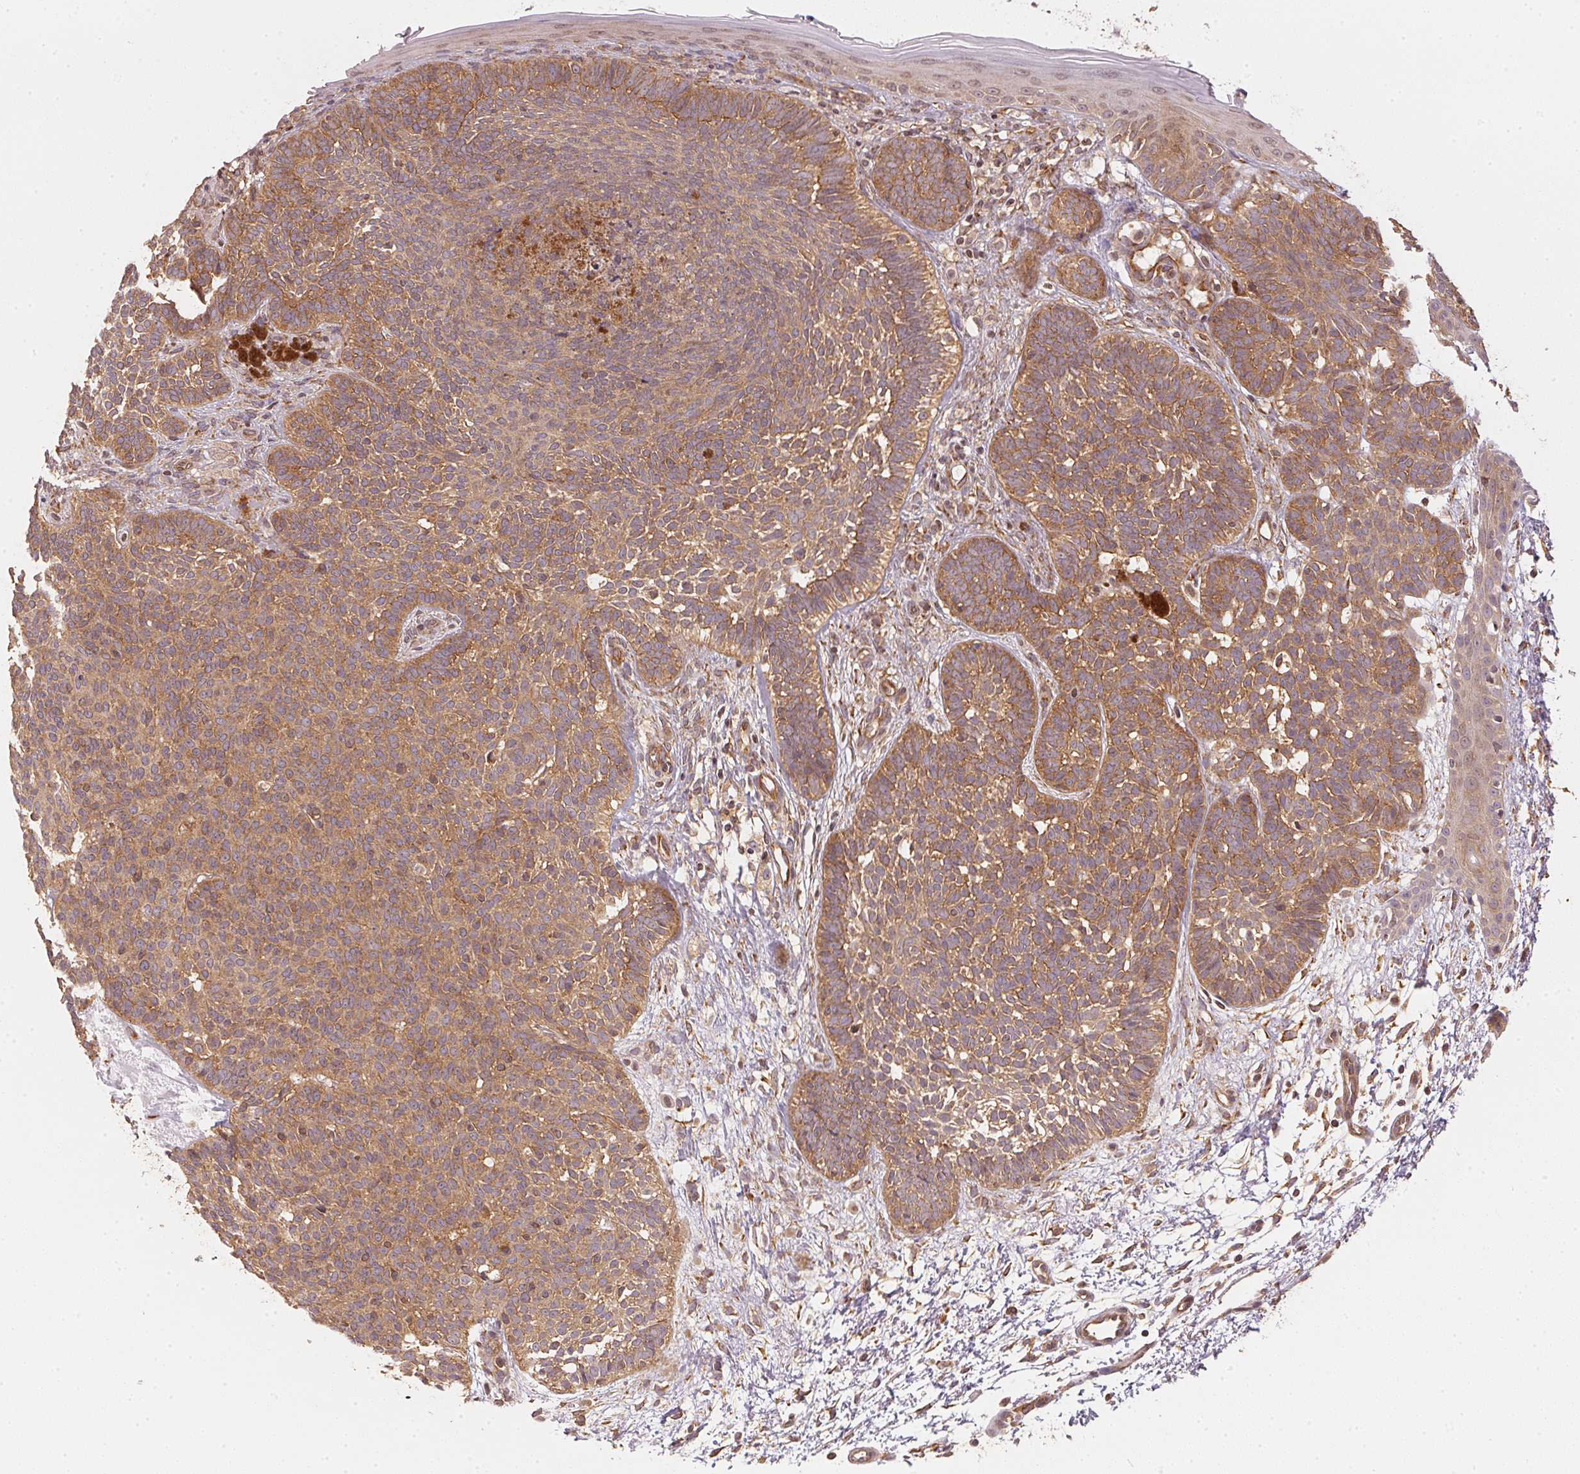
{"staining": {"intensity": "moderate", "quantity": ">75%", "location": "cytoplasmic/membranous"}, "tissue": "skin cancer", "cell_type": "Tumor cells", "image_type": "cancer", "snomed": [{"axis": "morphology", "description": "Basal cell carcinoma"}, {"axis": "topography", "description": "Skin"}], "caption": "A high-resolution image shows immunohistochemistry (IHC) staining of skin cancer (basal cell carcinoma), which exhibits moderate cytoplasmic/membranous positivity in about >75% of tumor cells.", "gene": "STRN4", "patient": {"sex": "female", "age": 85}}